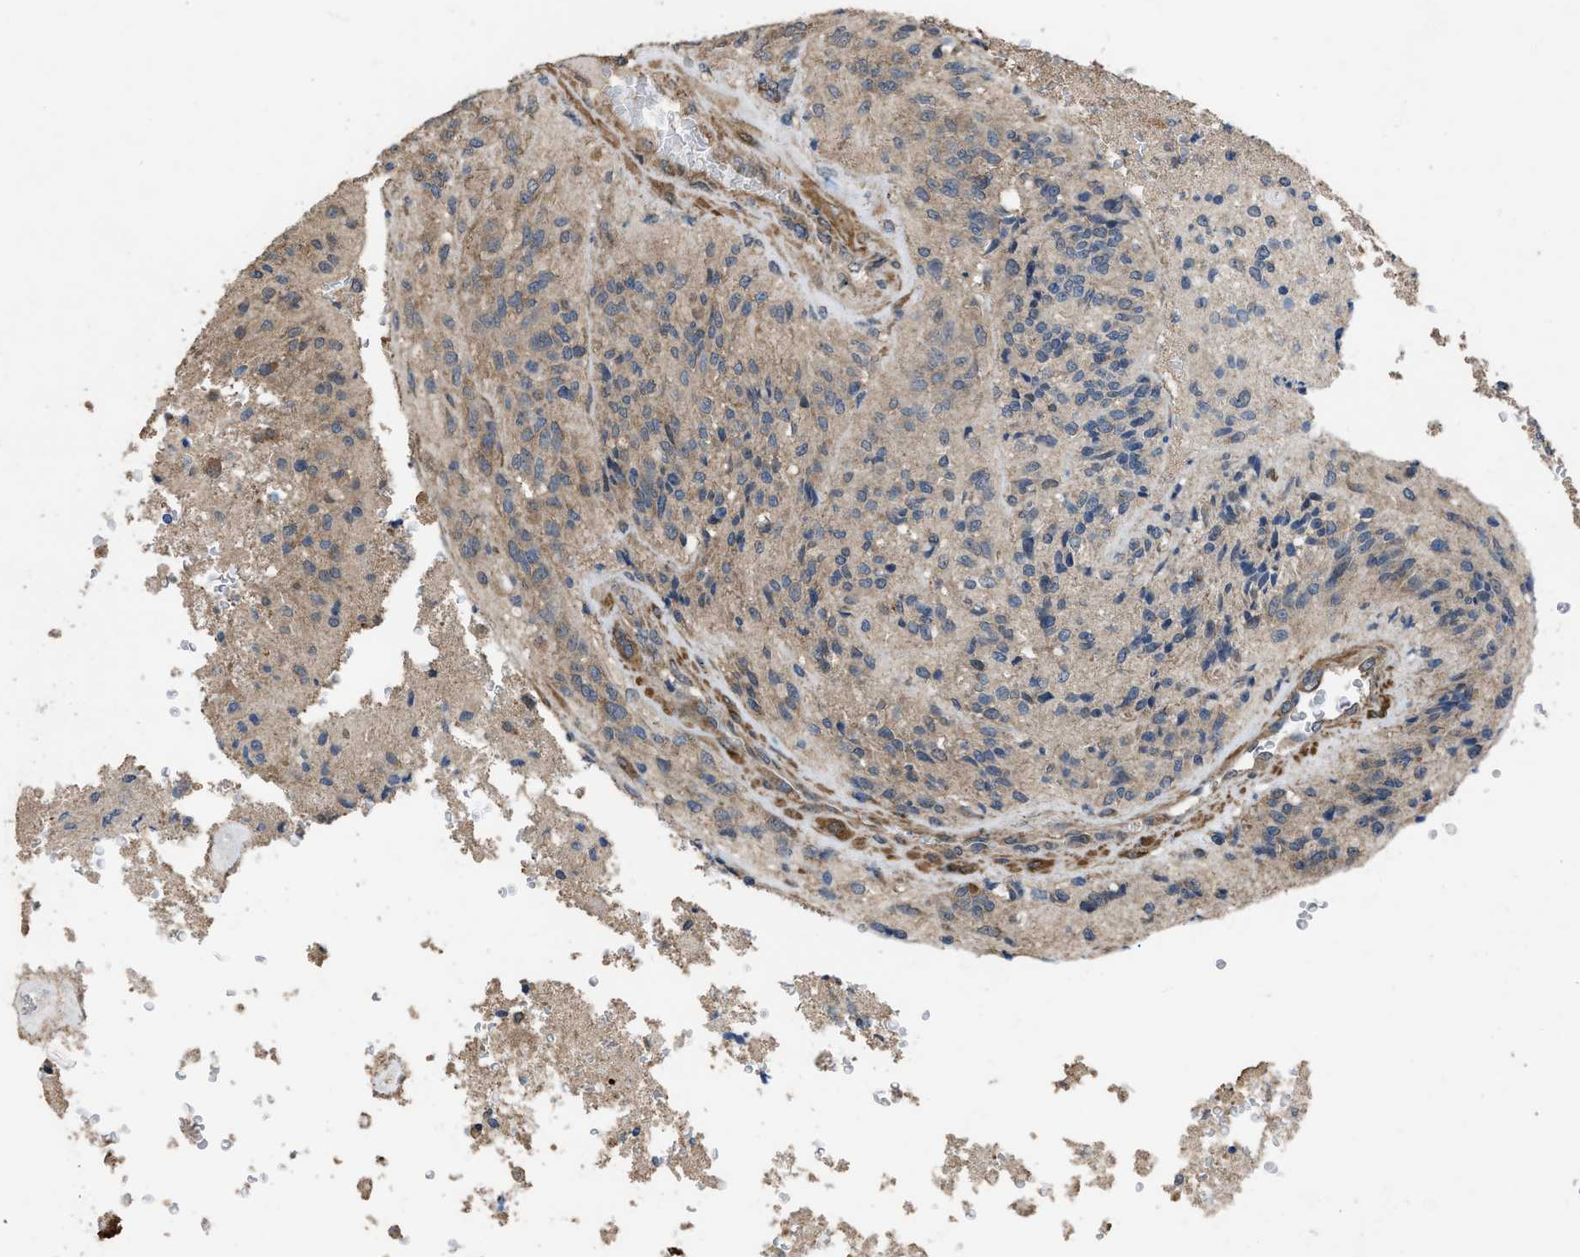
{"staining": {"intensity": "moderate", "quantity": "25%-75%", "location": "cytoplasmic/membranous"}, "tissue": "glioma", "cell_type": "Tumor cells", "image_type": "cancer", "snomed": [{"axis": "morphology", "description": "Normal tissue, NOS"}, {"axis": "morphology", "description": "Glioma, malignant, High grade"}, {"axis": "topography", "description": "Cerebral cortex"}], "caption": "Malignant glioma (high-grade) stained for a protein exhibits moderate cytoplasmic/membranous positivity in tumor cells. Using DAB (3,3'-diaminobenzidine) (brown) and hematoxylin (blue) stains, captured at high magnification using brightfield microscopy.", "gene": "ARL6", "patient": {"sex": "male", "age": 77}}